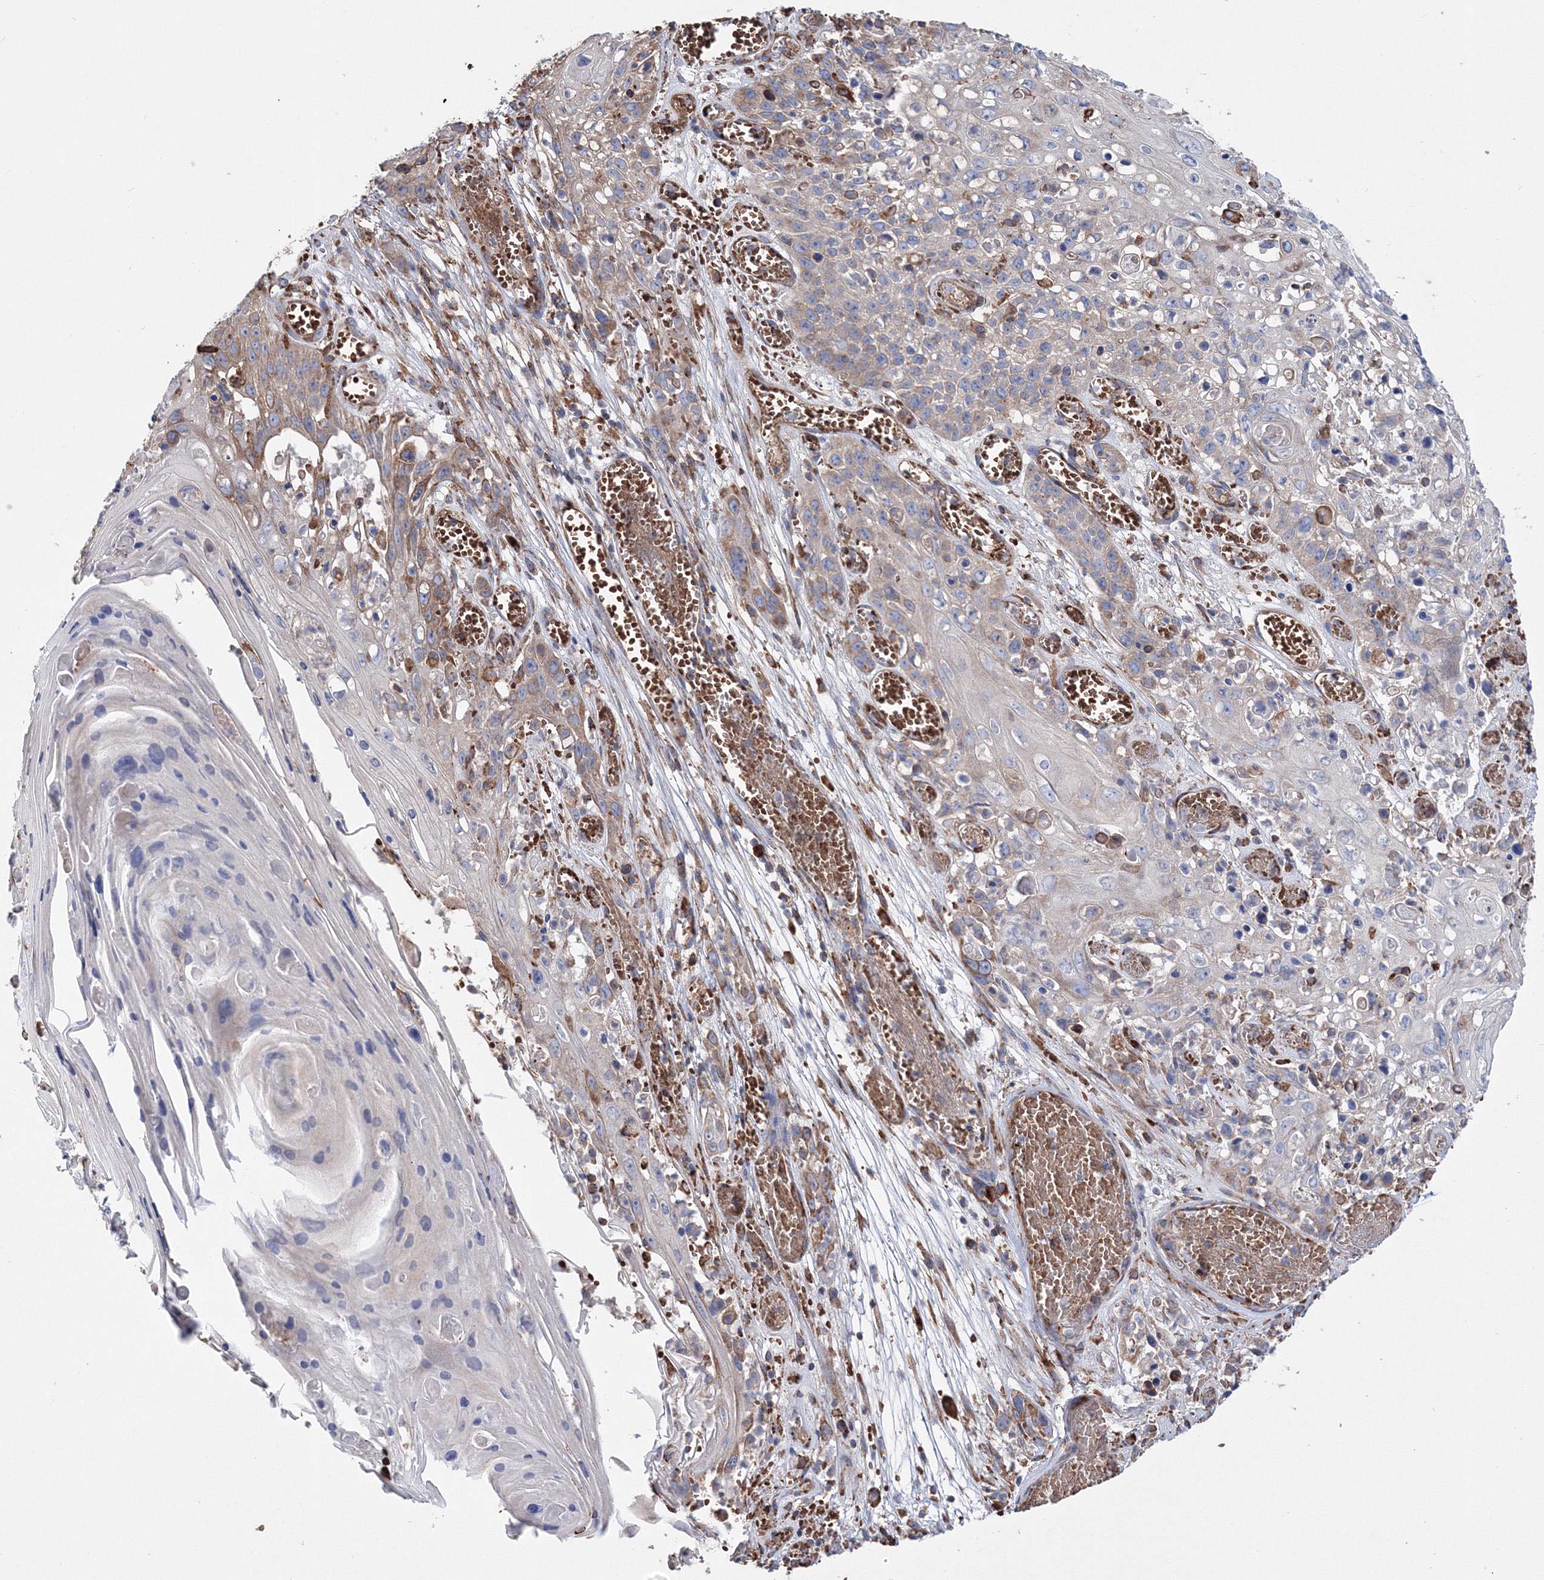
{"staining": {"intensity": "weak", "quantity": "25%-75%", "location": "cytoplasmic/membranous"}, "tissue": "skin cancer", "cell_type": "Tumor cells", "image_type": "cancer", "snomed": [{"axis": "morphology", "description": "Squamous cell carcinoma, NOS"}, {"axis": "topography", "description": "Skin"}], "caption": "Protein expression analysis of human skin squamous cell carcinoma reveals weak cytoplasmic/membranous expression in about 25%-75% of tumor cells. (DAB (3,3'-diaminobenzidine) = brown stain, brightfield microscopy at high magnification).", "gene": "VPS8", "patient": {"sex": "male", "age": 55}}